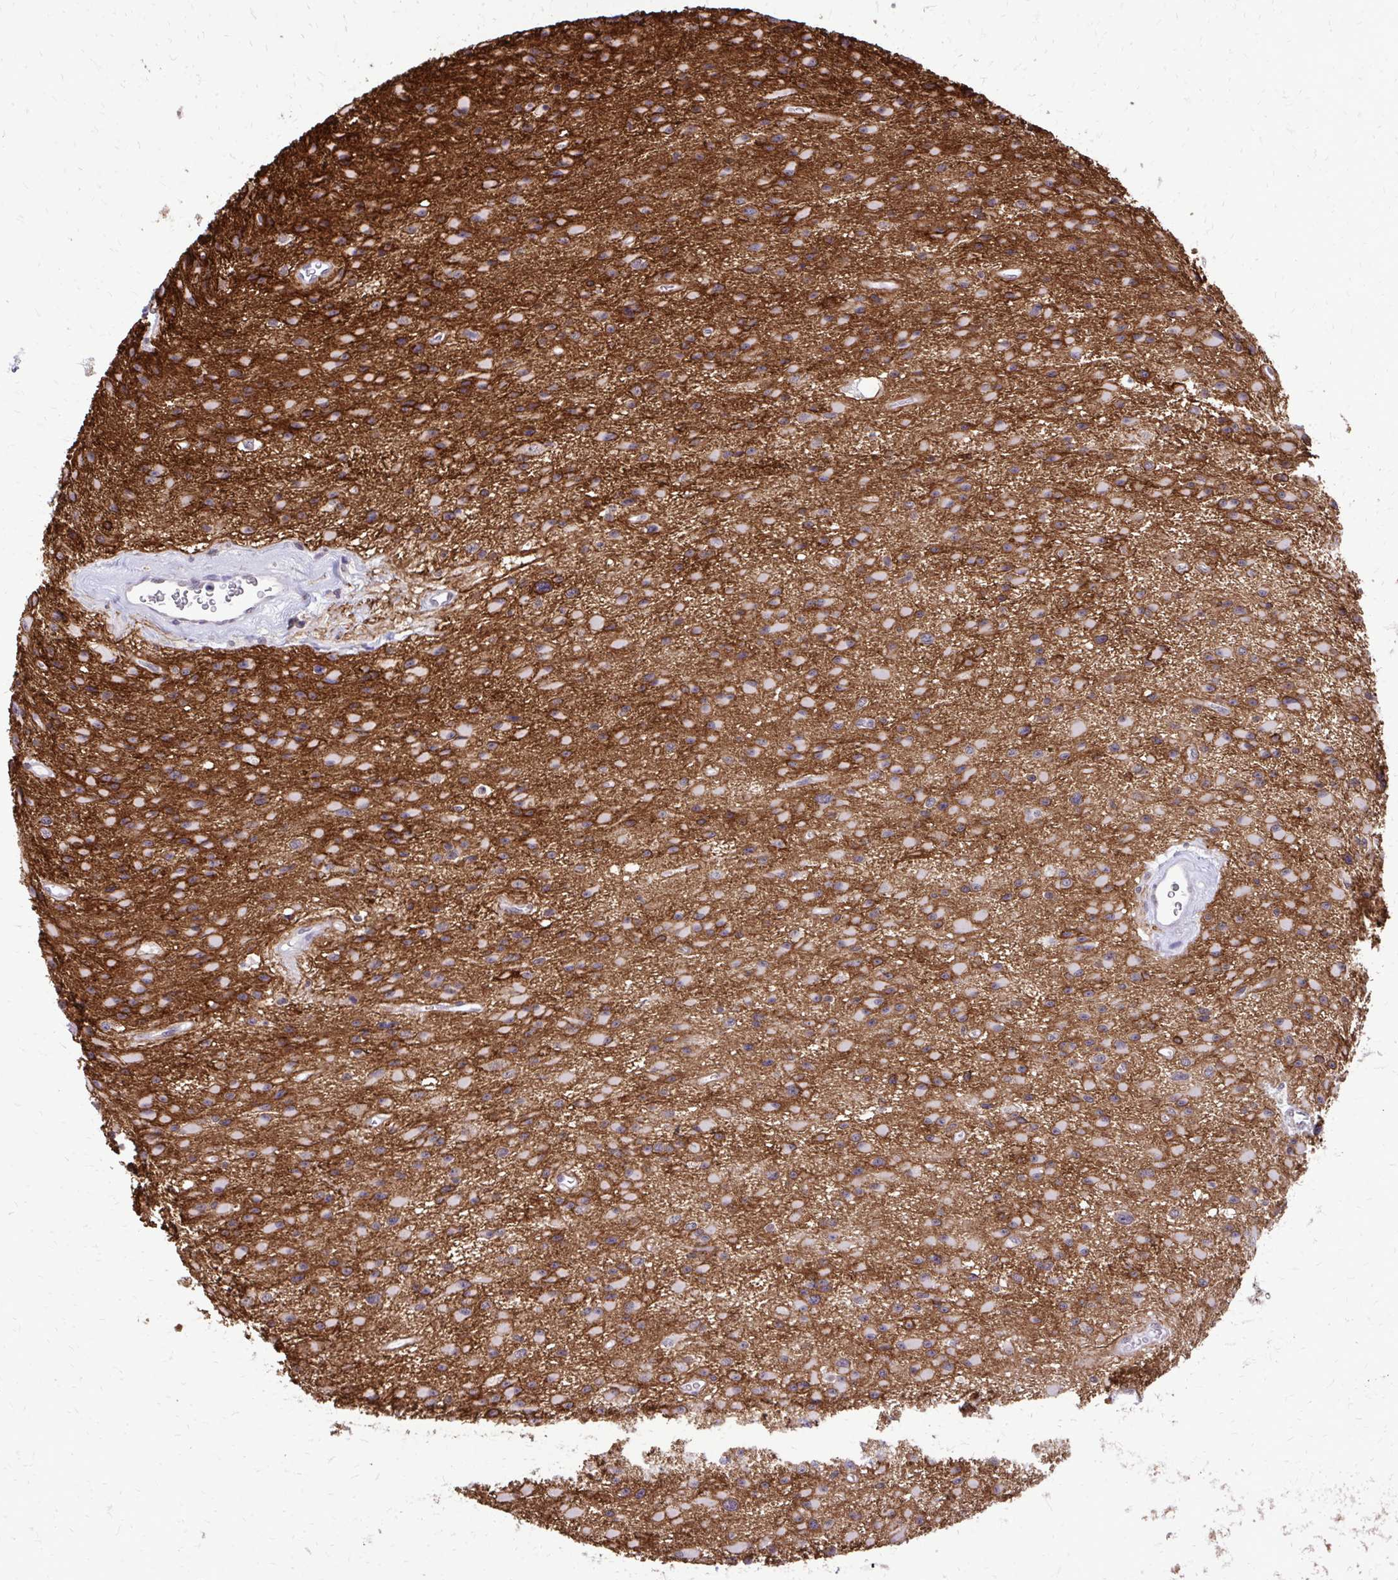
{"staining": {"intensity": "moderate", "quantity": "25%-75%", "location": "cytoplasmic/membranous"}, "tissue": "glioma", "cell_type": "Tumor cells", "image_type": "cancer", "snomed": [{"axis": "morphology", "description": "Glioma, malignant, High grade"}, {"axis": "topography", "description": "Brain"}], "caption": "DAB (3,3'-diaminobenzidine) immunohistochemical staining of human glioma demonstrates moderate cytoplasmic/membranous protein positivity in about 25%-75% of tumor cells.", "gene": "AKAP5", "patient": {"sex": "male", "age": 29}}